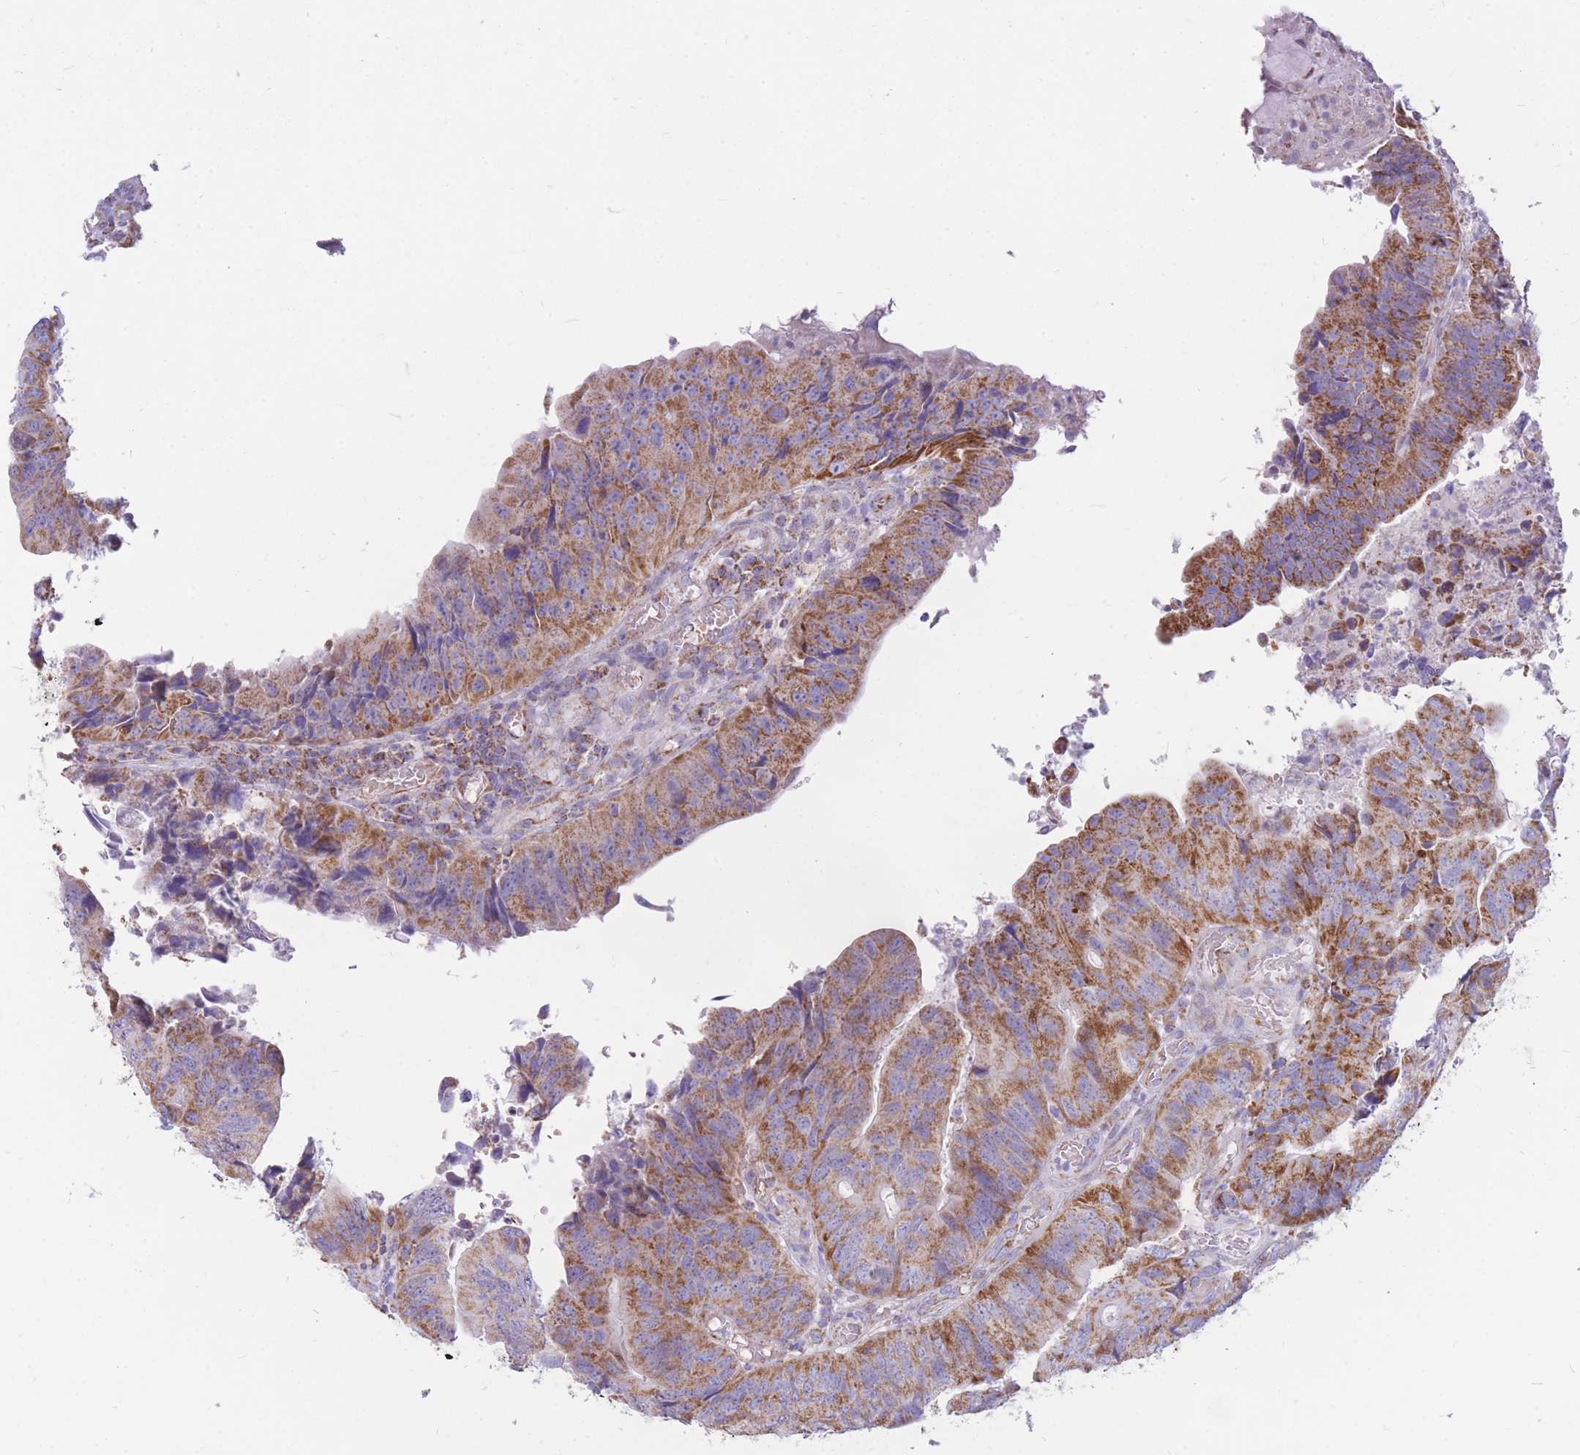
{"staining": {"intensity": "moderate", "quantity": ">75%", "location": "cytoplasmic/membranous"}, "tissue": "colorectal cancer", "cell_type": "Tumor cells", "image_type": "cancer", "snomed": [{"axis": "morphology", "description": "Adenocarcinoma, NOS"}, {"axis": "topography", "description": "Colon"}], "caption": "IHC (DAB) staining of human colorectal cancer demonstrates moderate cytoplasmic/membranous protein staining in approximately >75% of tumor cells.", "gene": "PCSK1", "patient": {"sex": "female", "age": 67}}